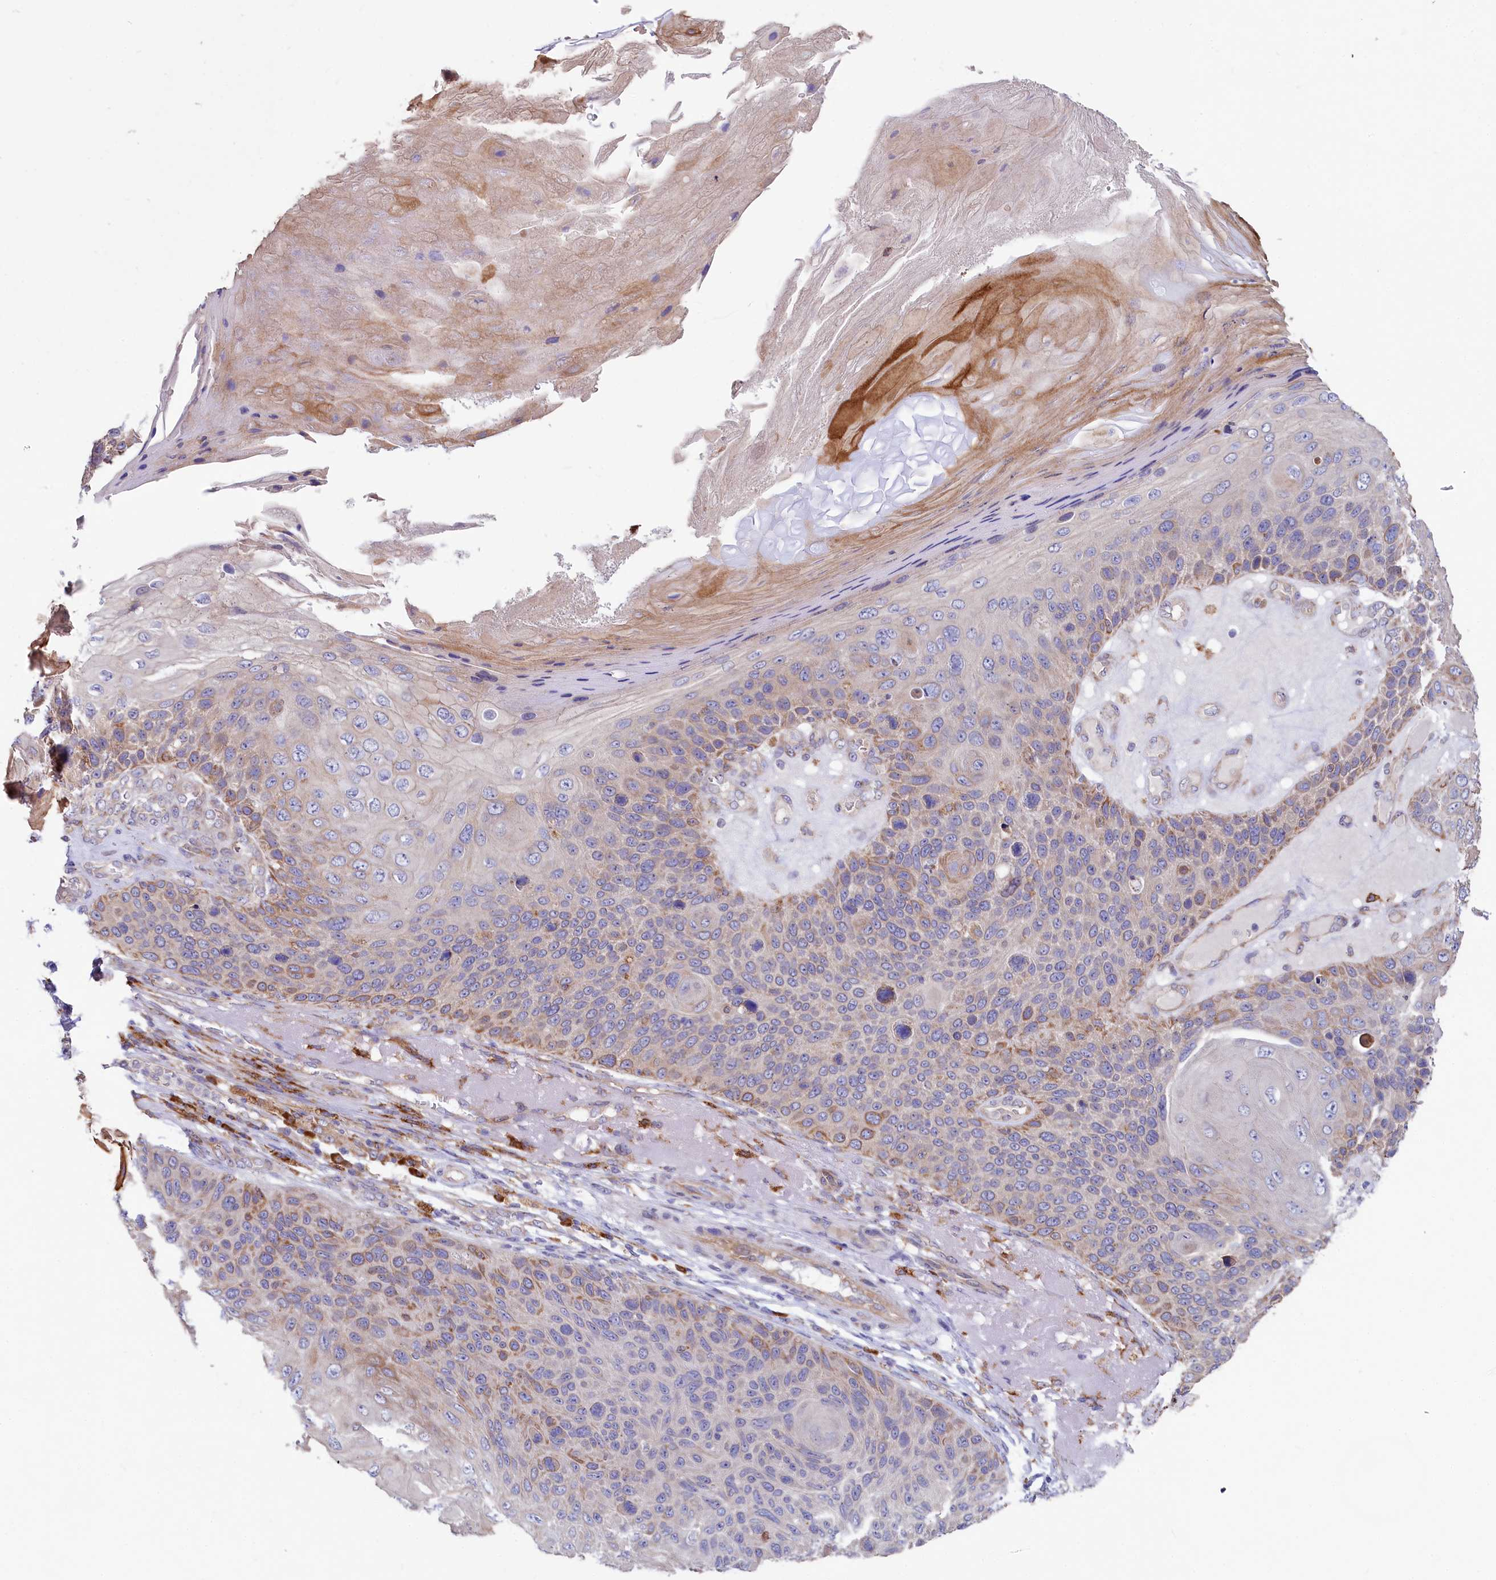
{"staining": {"intensity": "moderate", "quantity": "<25%", "location": "cytoplasmic/membranous"}, "tissue": "skin cancer", "cell_type": "Tumor cells", "image_type": "cancer", "snomed": [{"axis": "morphology", "description": "Squamous cell carcinoma, NOS"}, {"axis": "topography", "description": "Skin"}], "caption": "Skin cancer (squamous cell carcinoma) stained for a protein displays moderate cytoplasmic/membranous positivity in tumor cells.", "gene": "CHID1", "patient": {"sex": "female", "age": 88}}